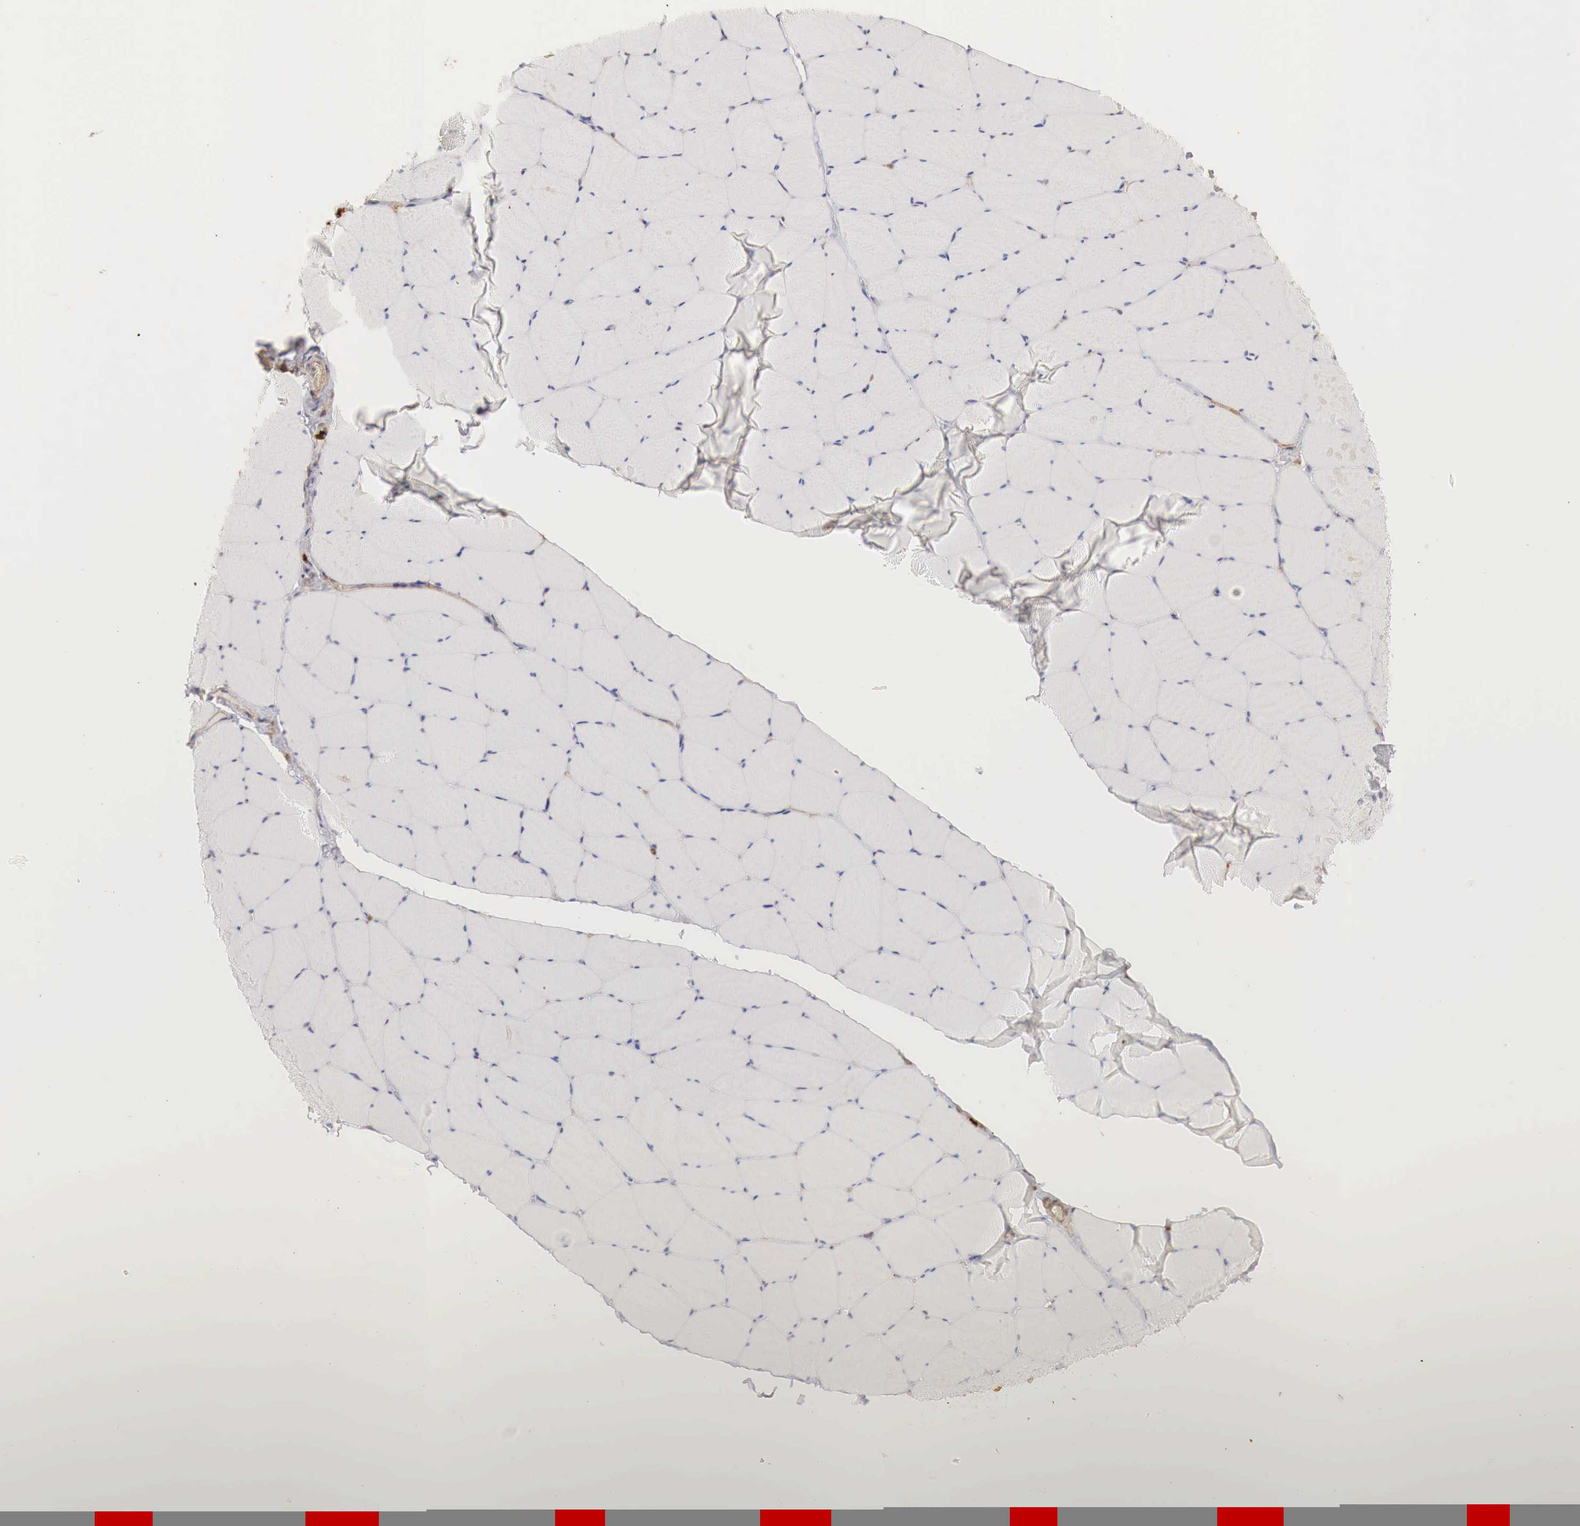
{"staining": {"intensity": "negative", "quantity": "none", "location": "none"}, "tissue": "skeletal muscle", "cell_type": "Myocytes", "image_type": "normal", "snomed": [{"axis": "morphology", "description": "Normal tissue, NOS"}, {"axis": "topography", "description": "Skeletal muscle"}, {"axis": "topography", "description": "Salivary gland"}], "caption": "IHC histopathology image of benign skeletal muscle stained for a protein (brown), which demonstrates no positivity in myocytes.", "gene": "G6PD", "patient": {"sex": "male", "age": 62}}